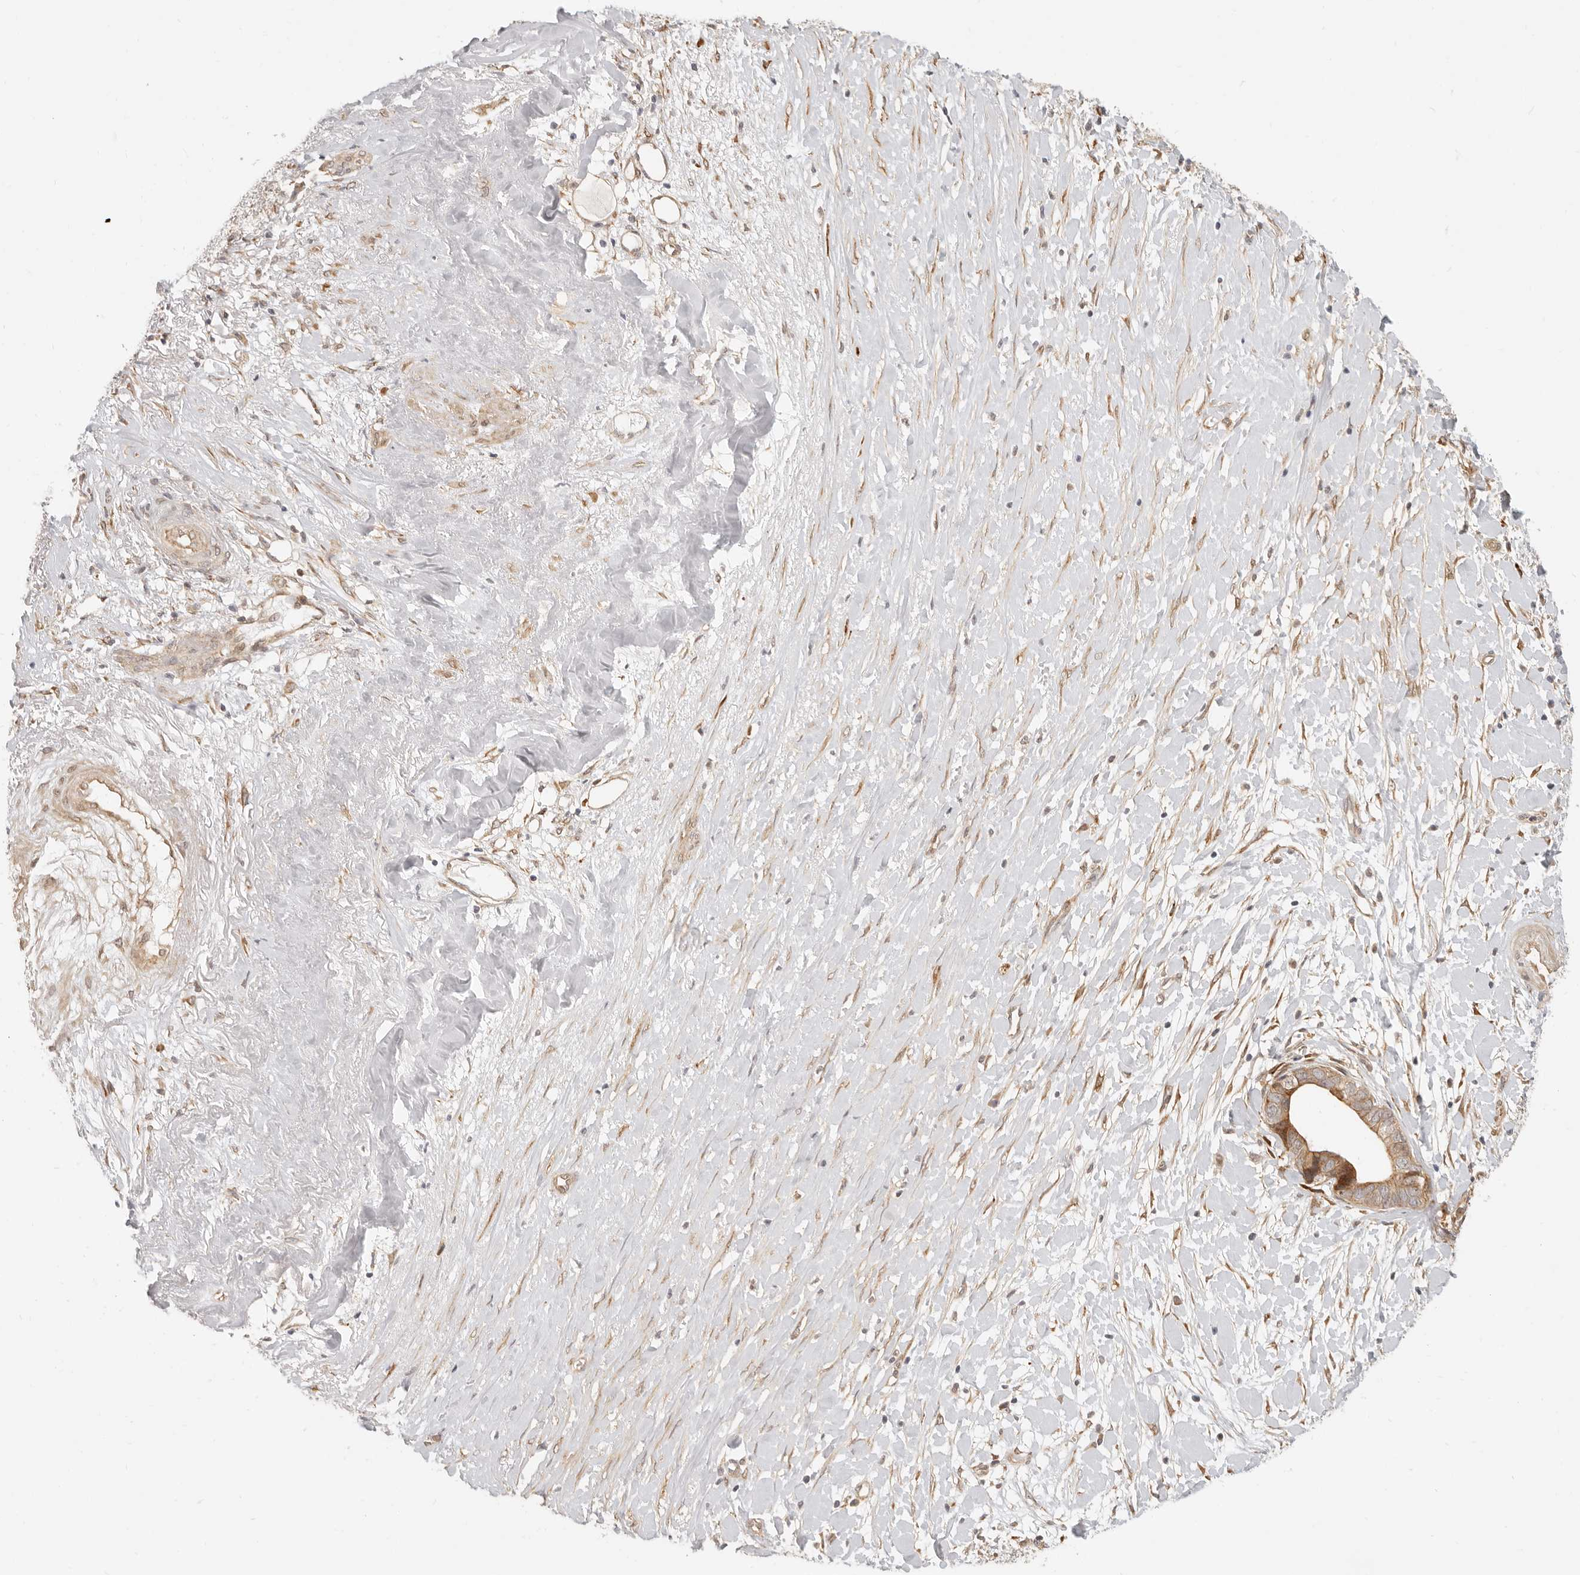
{"staining": {"intensity": "moderate", "quantity": ">75%", "location": "cytoplasmic/membranous"}, "tissue": "liver cancer", "cell_type": "Tumor cells", "image_type": "cancer", "snomed": [{"axis": "morphology", "description": "Cholangiocarcinoma"}, {"axis": "topography", "description": "Liver"}], "caption": "A brown stain labels moderate cytoplasmic/membranous expression of a protein in human liver cancer tumor cells.", "gene": "TUFT1", "patient": {"sex": "female", "age": 79}}